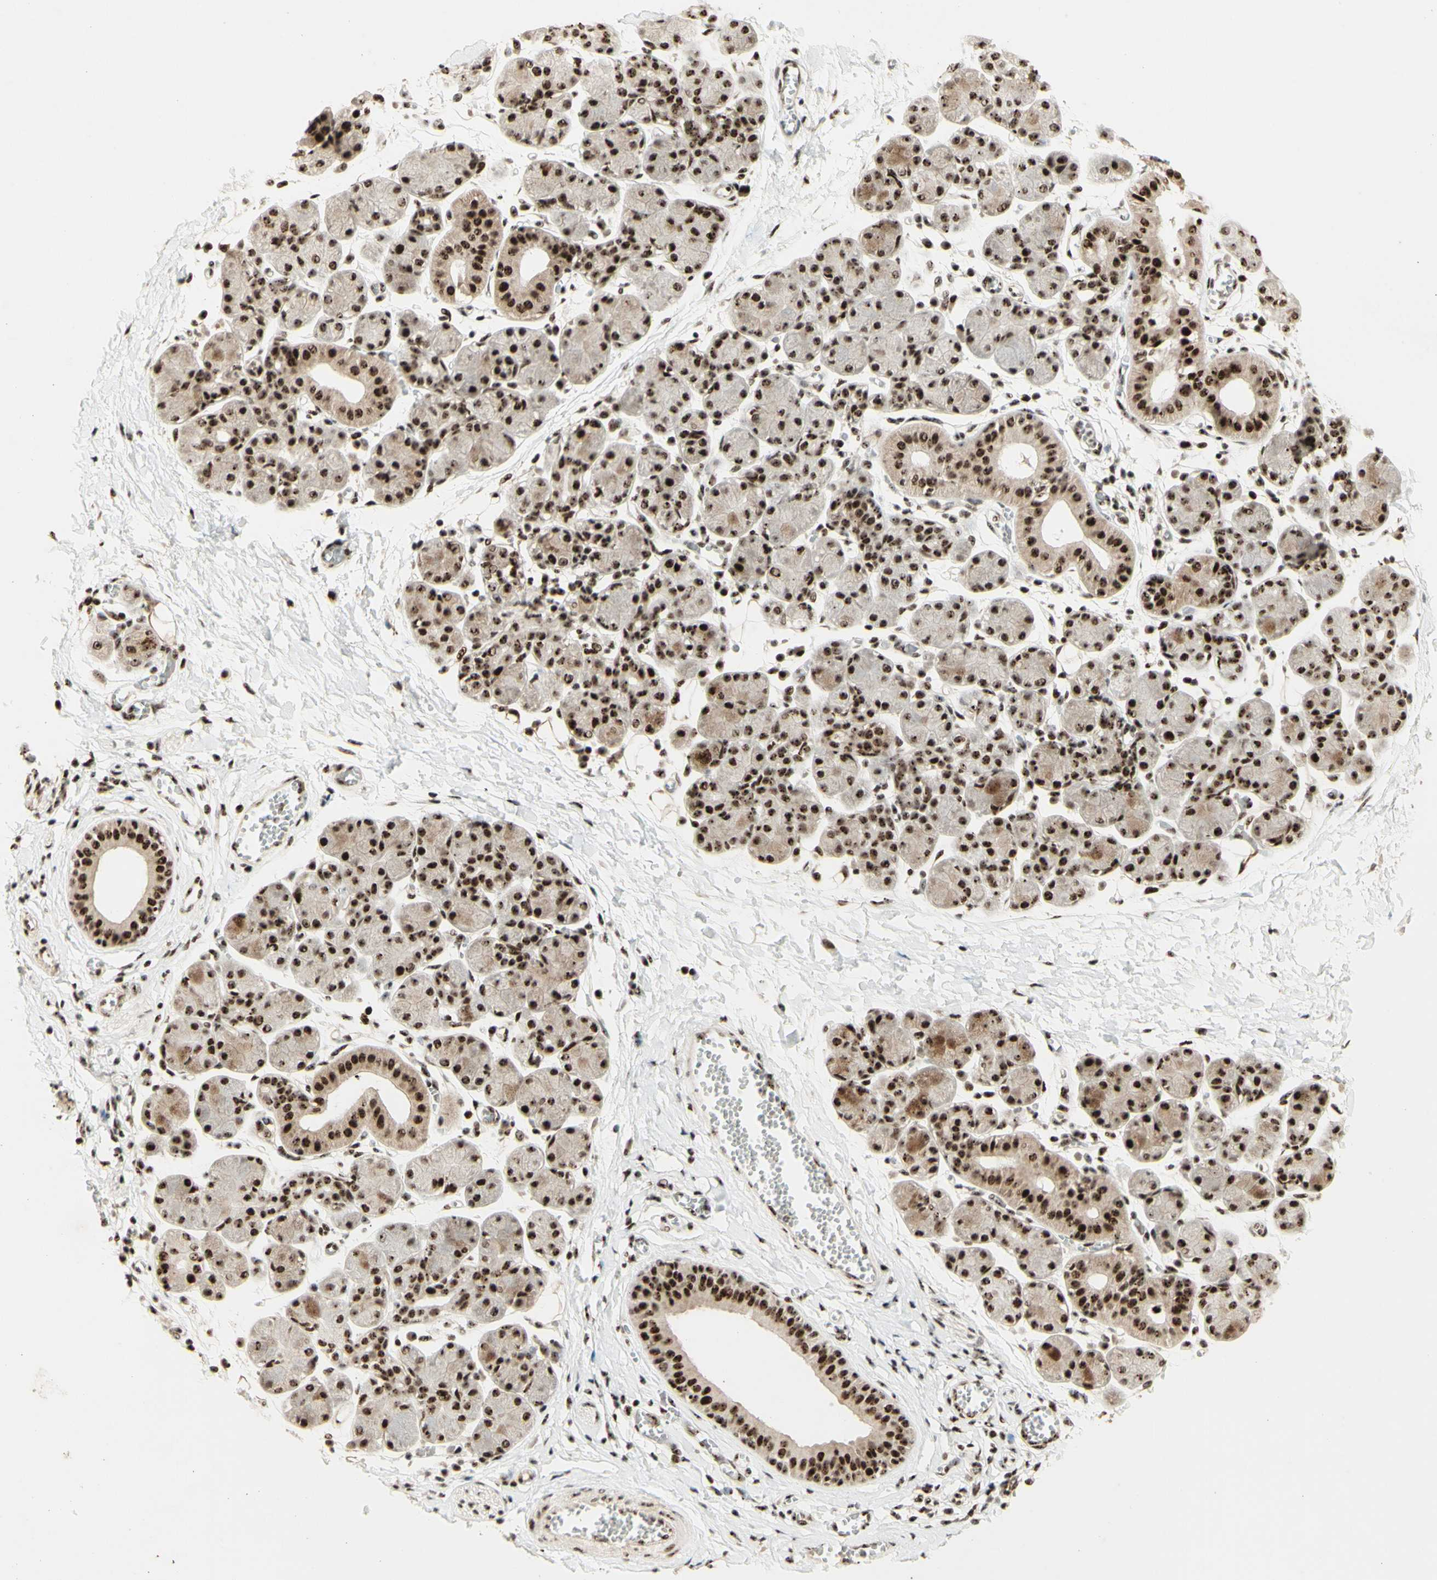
{"staining": {"intensity": "strong", "quantity": ">75%", "location": "cytoplasmic/membranous,nuclear"}, "tissue": "salivary gland", "cell_type": "Glandular cells", "image_type": "normal", "snomed": [{"axis": "morphology", "description": "Normal tissue, NOS"}, {"axis": "morphology", "description": "Inflammation, NOS"}, {"axis": "topography", "description": "Lymph node"}, {"axis": "topography", "description": "Salivary gland"}], "caption": "DAB (3,3'-diaminobenzidine) immunohistochemical staining of benign human salivary gland demonstrates strong cytoplasmic/membranous,nuclear protein positivity in approximately >75% of glandular cells. The protein is stained brown, and the nuclei are stained in blue (DAB (3,3'-diaminobenzidine) IHC with brightfield microscopy, high magnification).", "gene": "DHX9", "patient": {"sex": "male", "age": 3}}